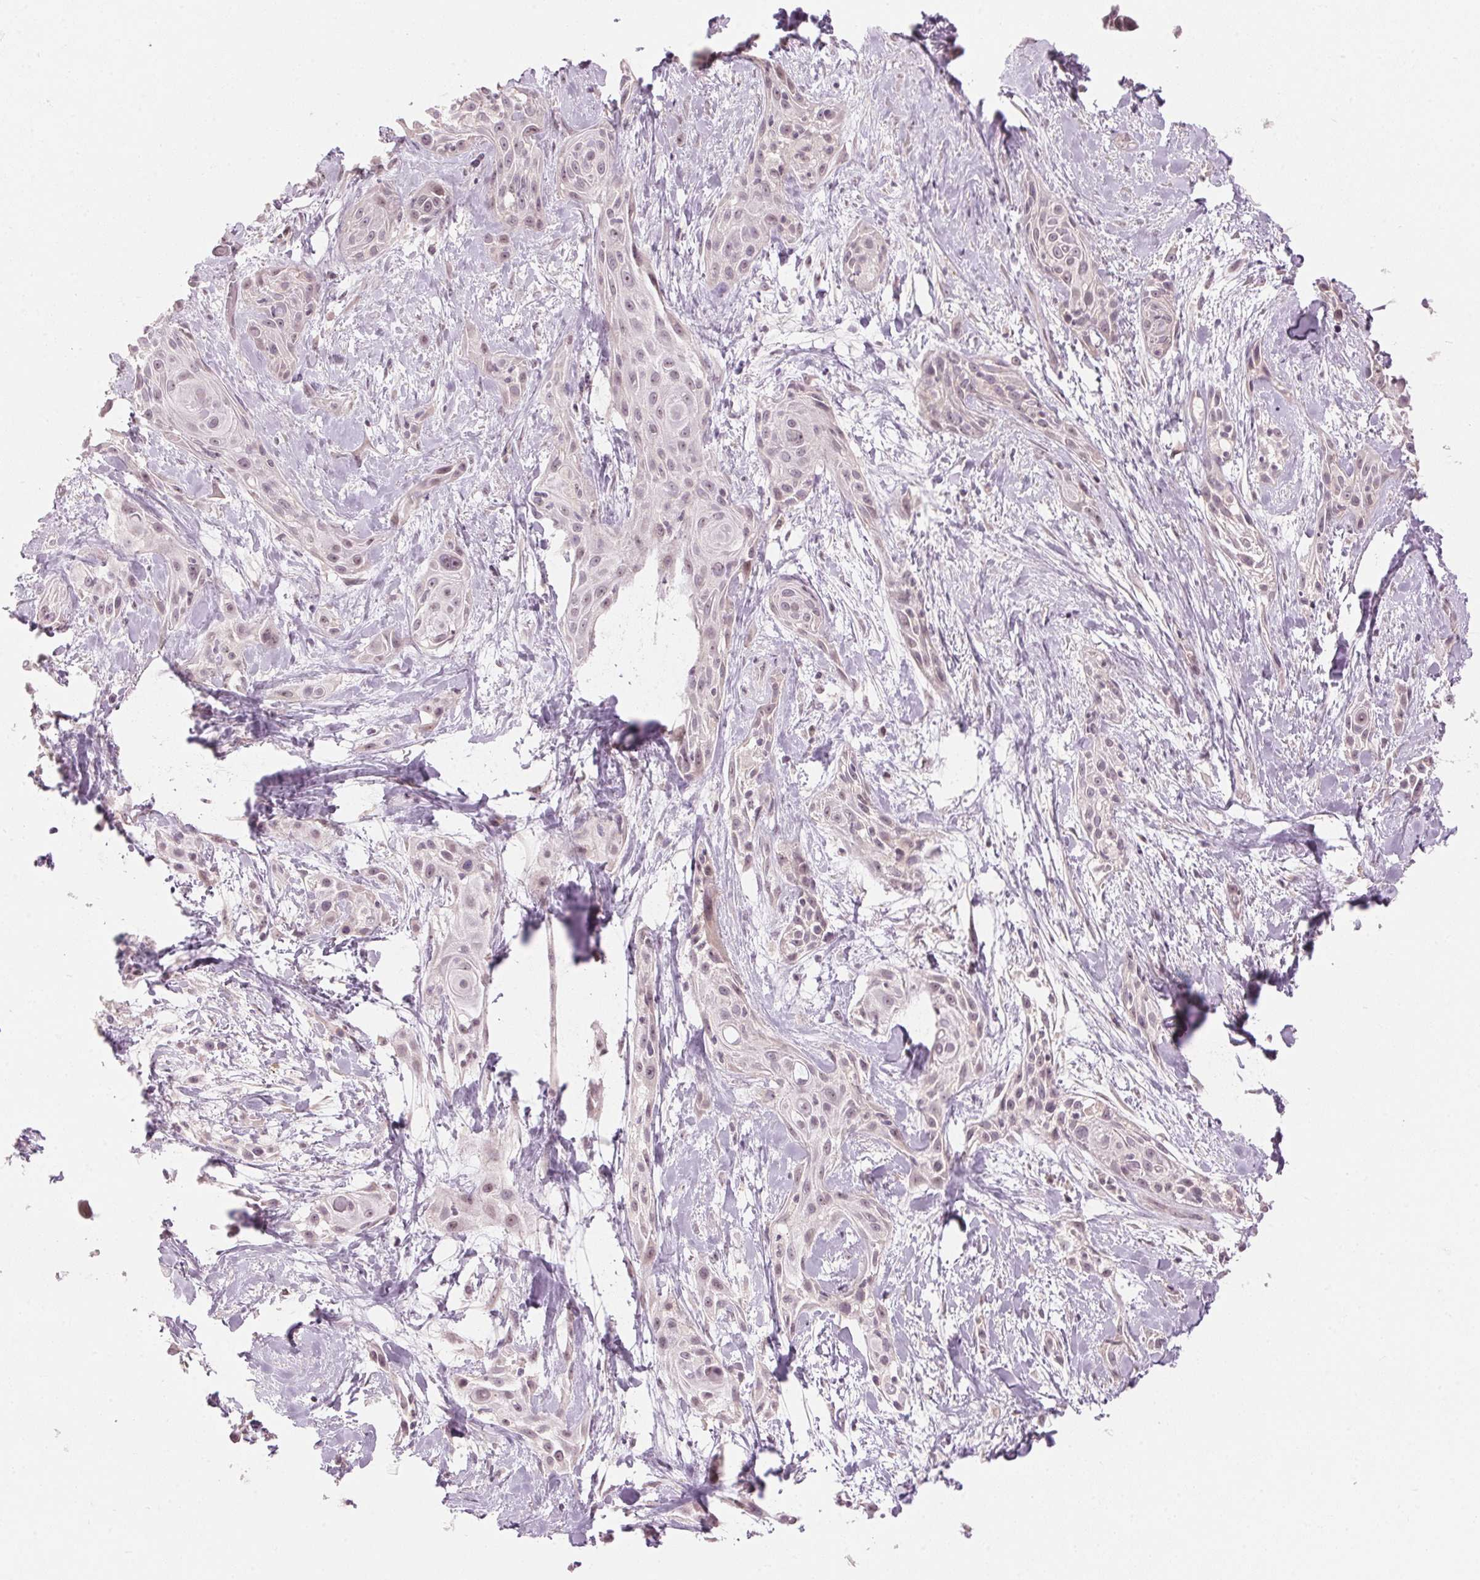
{"staining": {"intensity": "weak", "quantity": "<25%", "location": "cytoplasmic/membranous,nuclear"}, "tissue": "skin cancer", "cell_type": "Tumor cells", "image_type": "cancer", "snomed": [{"axis": "morphology", "description": "Squamous cell carcinoma, NOS"}, {"axis": "topography", "description": "Skin"}, {"axis": "topography", "description": "Anal"}], "caption": "An image of human squamous cell carcinoma (skin) is negative for staining in tumor cells.", "gene": "TMED6", "patient": {"sex": "male", "age": 64}}